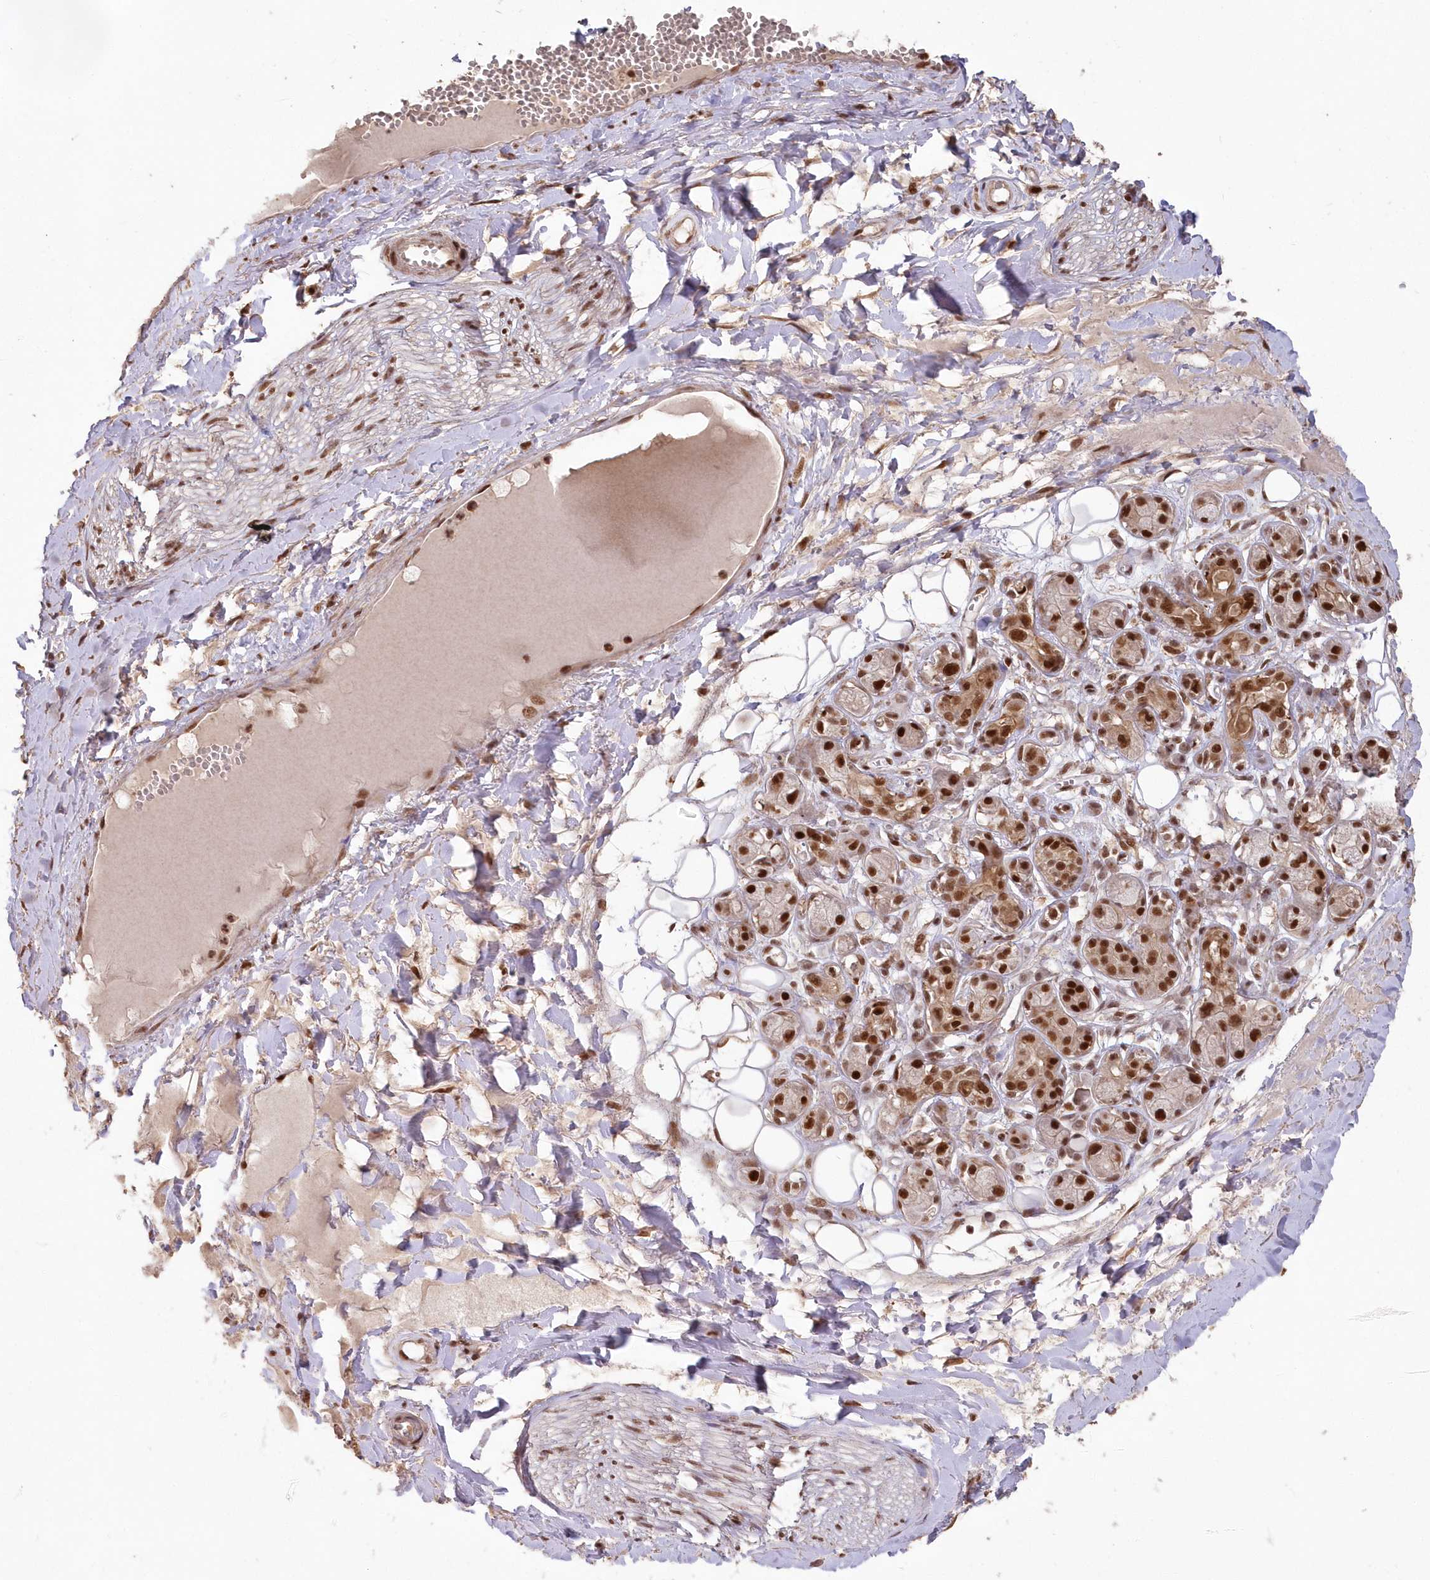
{"staining": {"intensity": "moderate", "quantity": ">75%", "location": "nuclear"}, "tissue": "adipose tissue", "cell_type": "Adipocytes", "image_type": "normal", "snomed": [{"axis": "morphology", "description": "Normal tissue, NOS"}, {"axis": "morphology", "description": "Inflammation, NOS"}, {"axis": "topography", "description": "Salivary gland"}, {"axis": "topography", "description": "Peripheral nerve tissue"}], "caption": "Protein staining of benign adipose tissue displays moderate nuclear positivity in about >75% of adipocytes.", "gene": "PDS5A", "patient": {"sex": "female", "age": 75}}